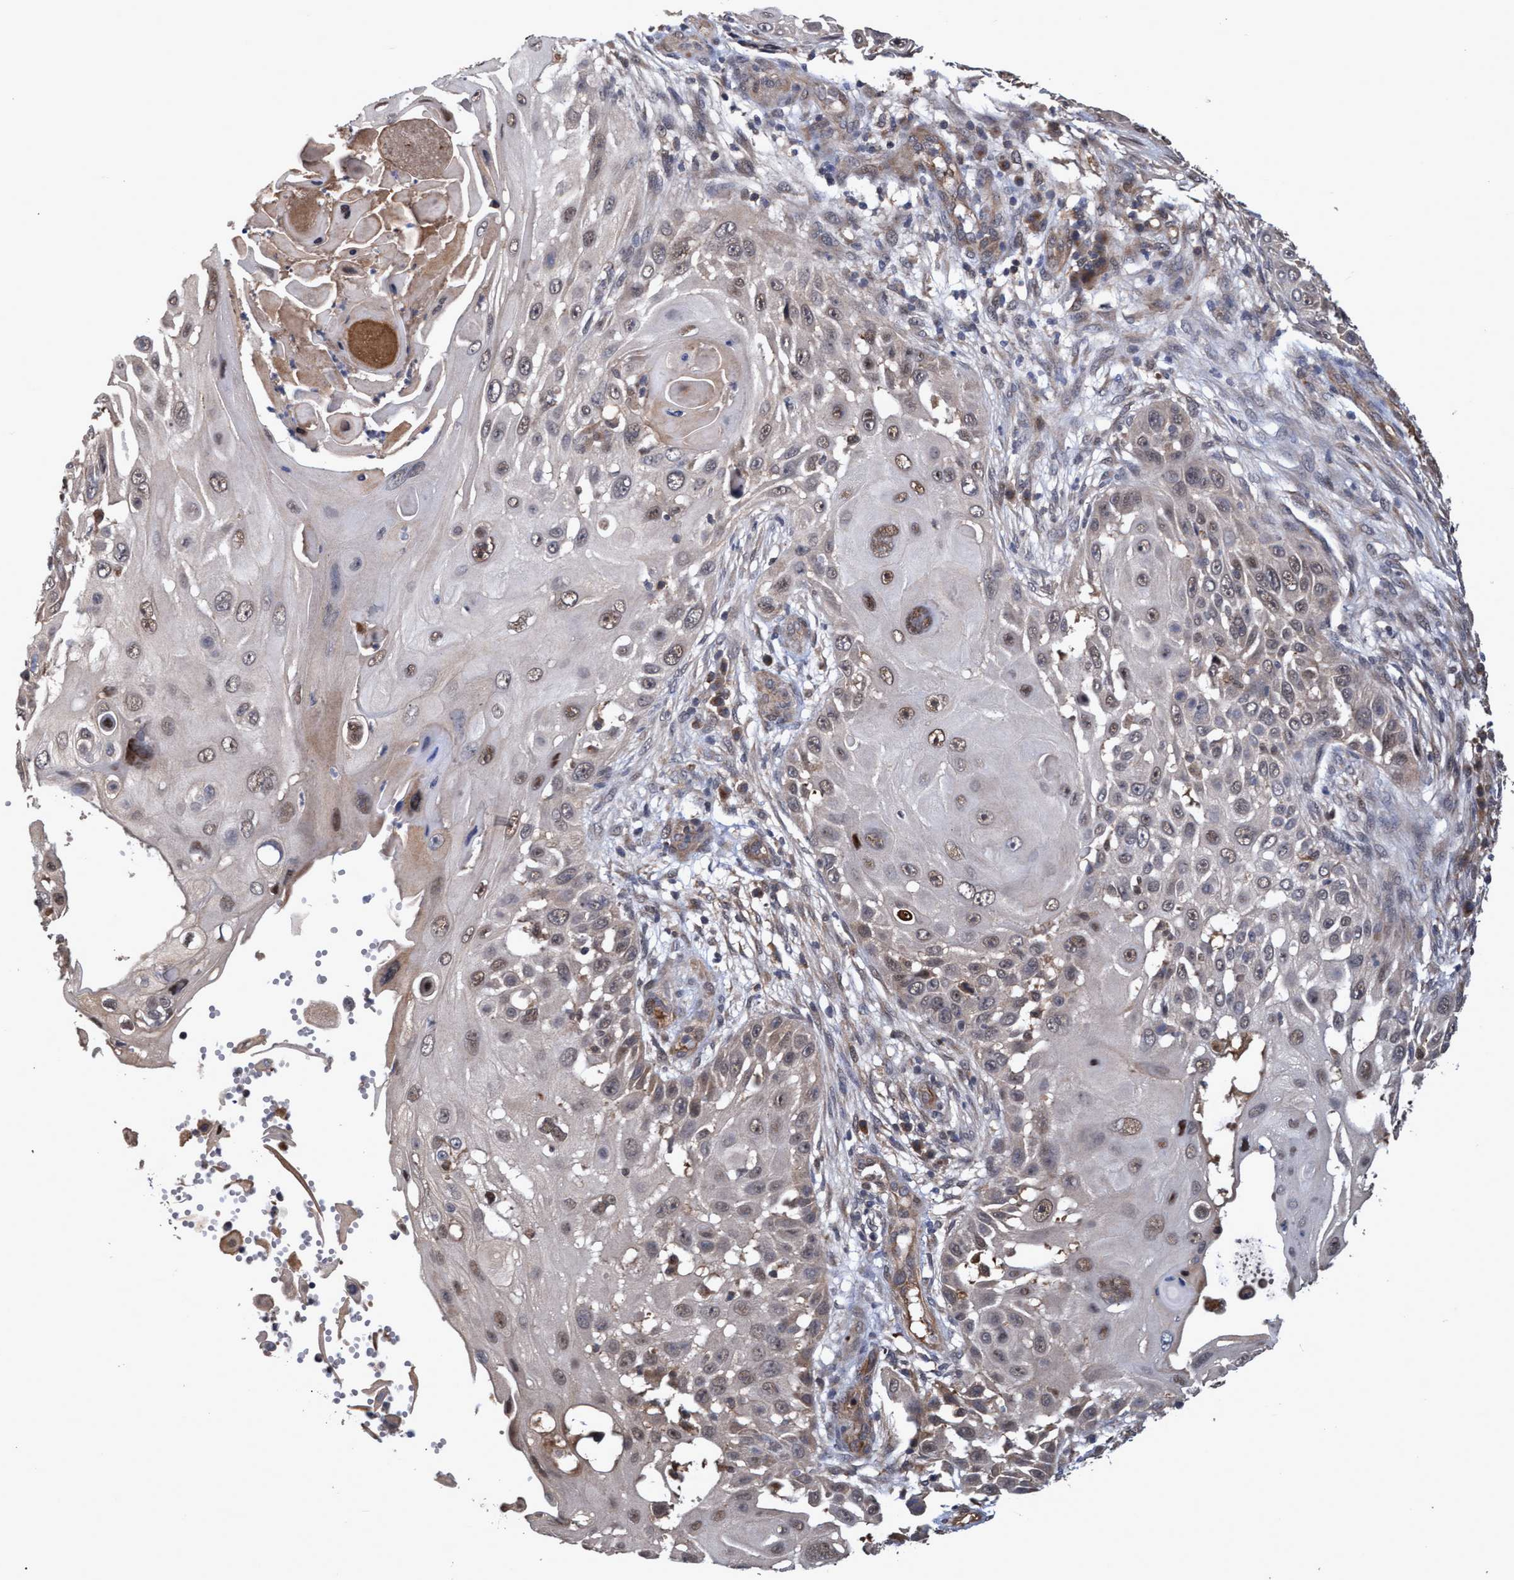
{"staining": {"intensity": "weak", "quantity": "25%-75%", "location": "nuclear"}, "tissue": "skin cancer", "cell_type": "Tumor cells", "image_type": "cancer", "snomed": [{"axis": "morphology", "description": "Squamous cell carcinoma, NOS"}, {"axis": "topography", "description": "Skin"}], "caption": "Human skin cancer (squamous cell carcinoma) stained with a brown dye reveals weak nuclear positive expression in about 25%-75% of tumor cells.", "gene": "PSMB6", "patient": {"sex": "female", "age": 44}}